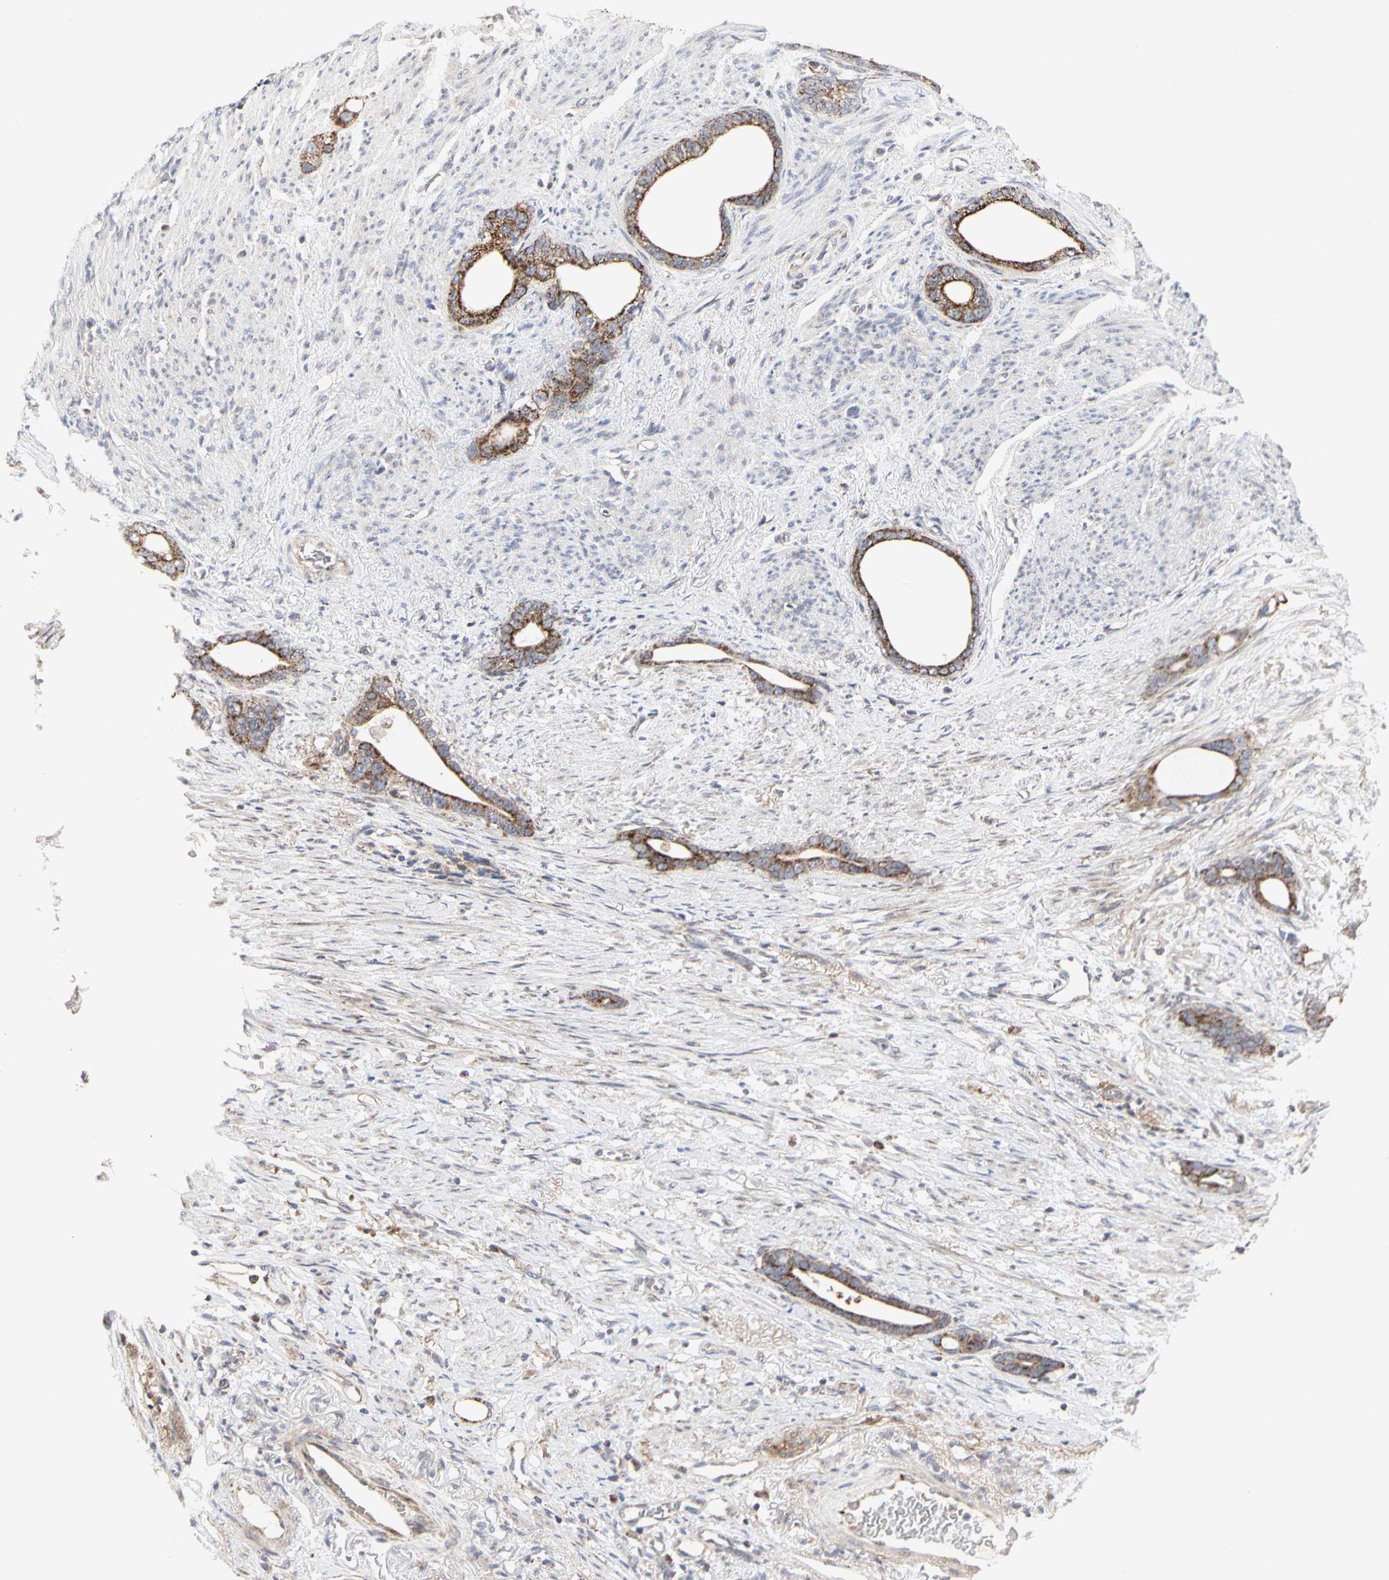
{"staining": {"intensity": "moderate", "quantity": ">75%", "location": "cytoplasmic/membranous"}, "tissue": "stomach cancer", "cell_type": "Tumor cells", "image_type": "cancer", "snomed": [{"axis": "morphology", "description": "Adenocarcinoma, NOS"}, {"axis": "topography", "description": "Stomach"}], "caption": "Brown immunohistochemical staining in human adenocarcinoma (stomach) reveals moderate cytoplasmic/membranous staining in approximately >75% of tumor cells.", "gene": "TSKU", "patient": {"sex": "female", "age": 75}}